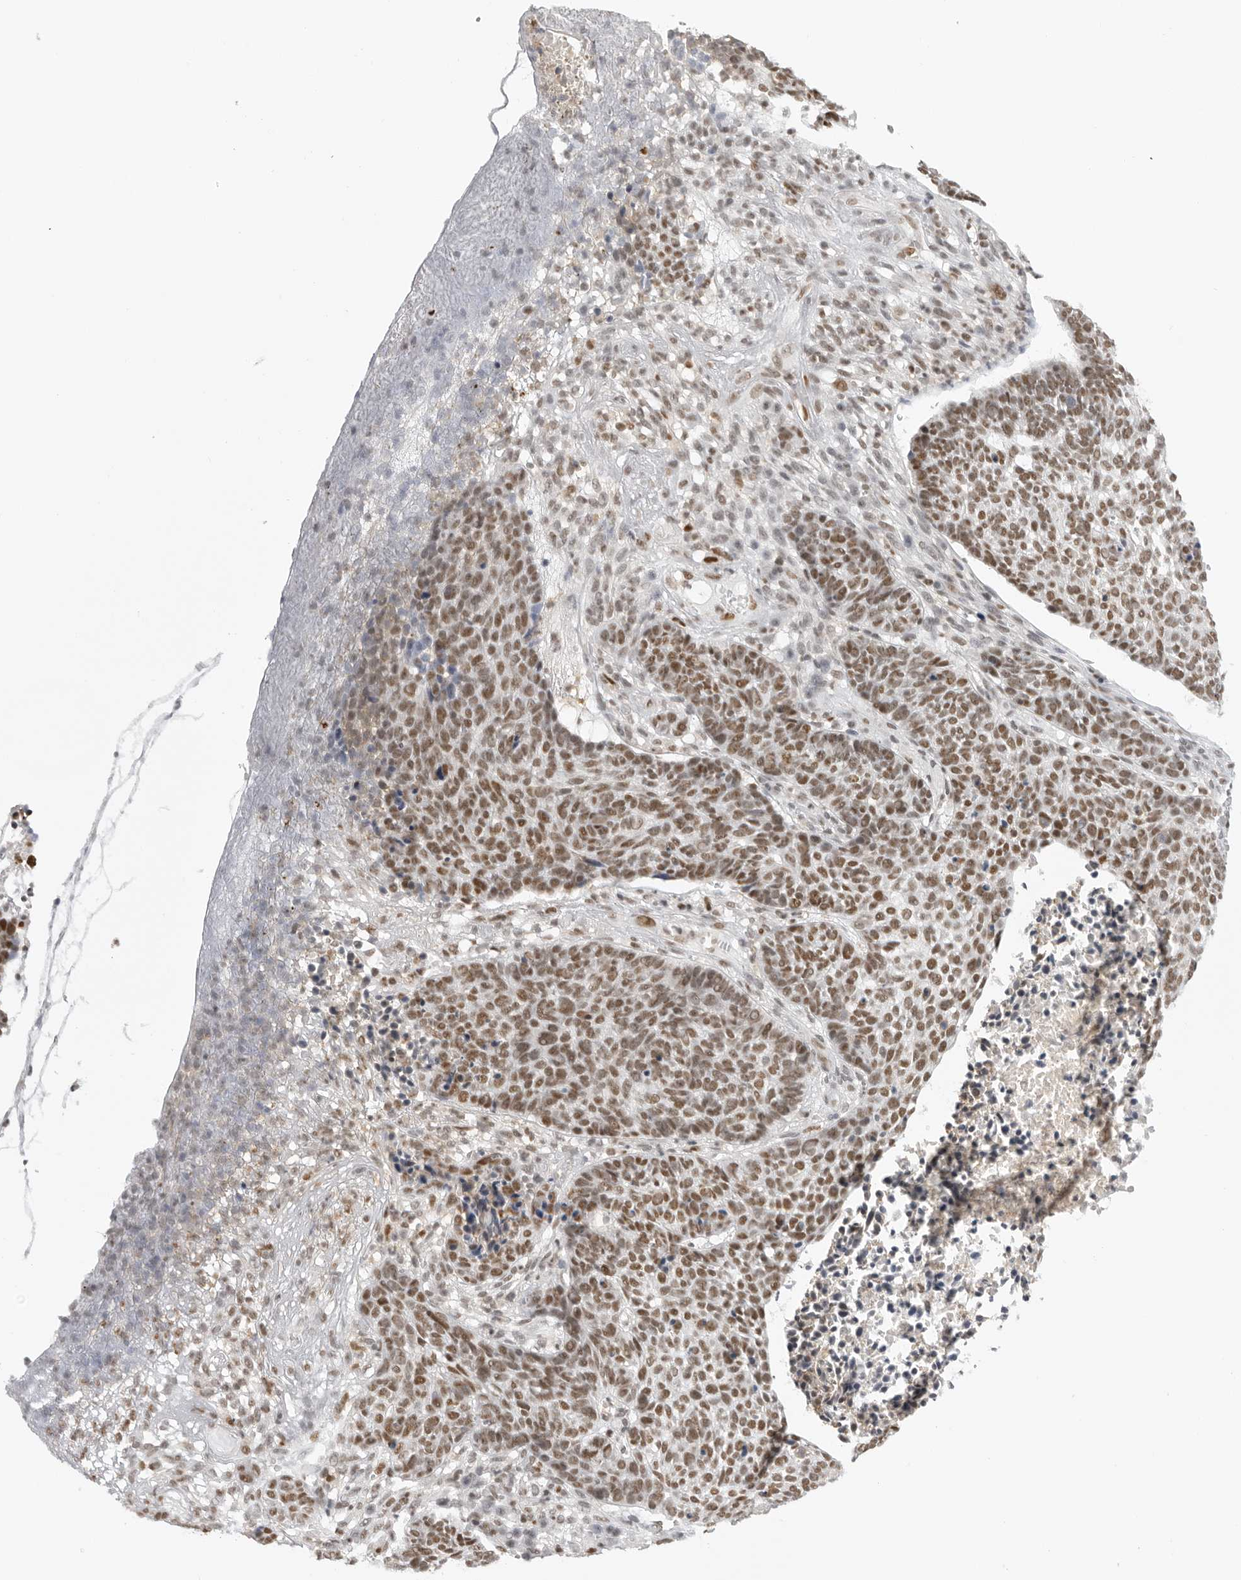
{"staining": {"intensity": "moderate", "quantity": ">75%", "location": "nuclear"}, "tissue": "skin cancer", "cell_type": "Tumor cells", "image_type": "cancer", "snomed": [{"axis": "morphology", "description": "Basal cell carcinoma"}, {"axis": "topography", "description": "Skin"}], "caption": "Immunohistochemical staining of human skin cancer (basal cell carcinoma) exhibits moderate nuclear protein staining in about >75% of tumor cells.", "gene": "RPA2", "patient": {"sex": "male", "age": 85}}